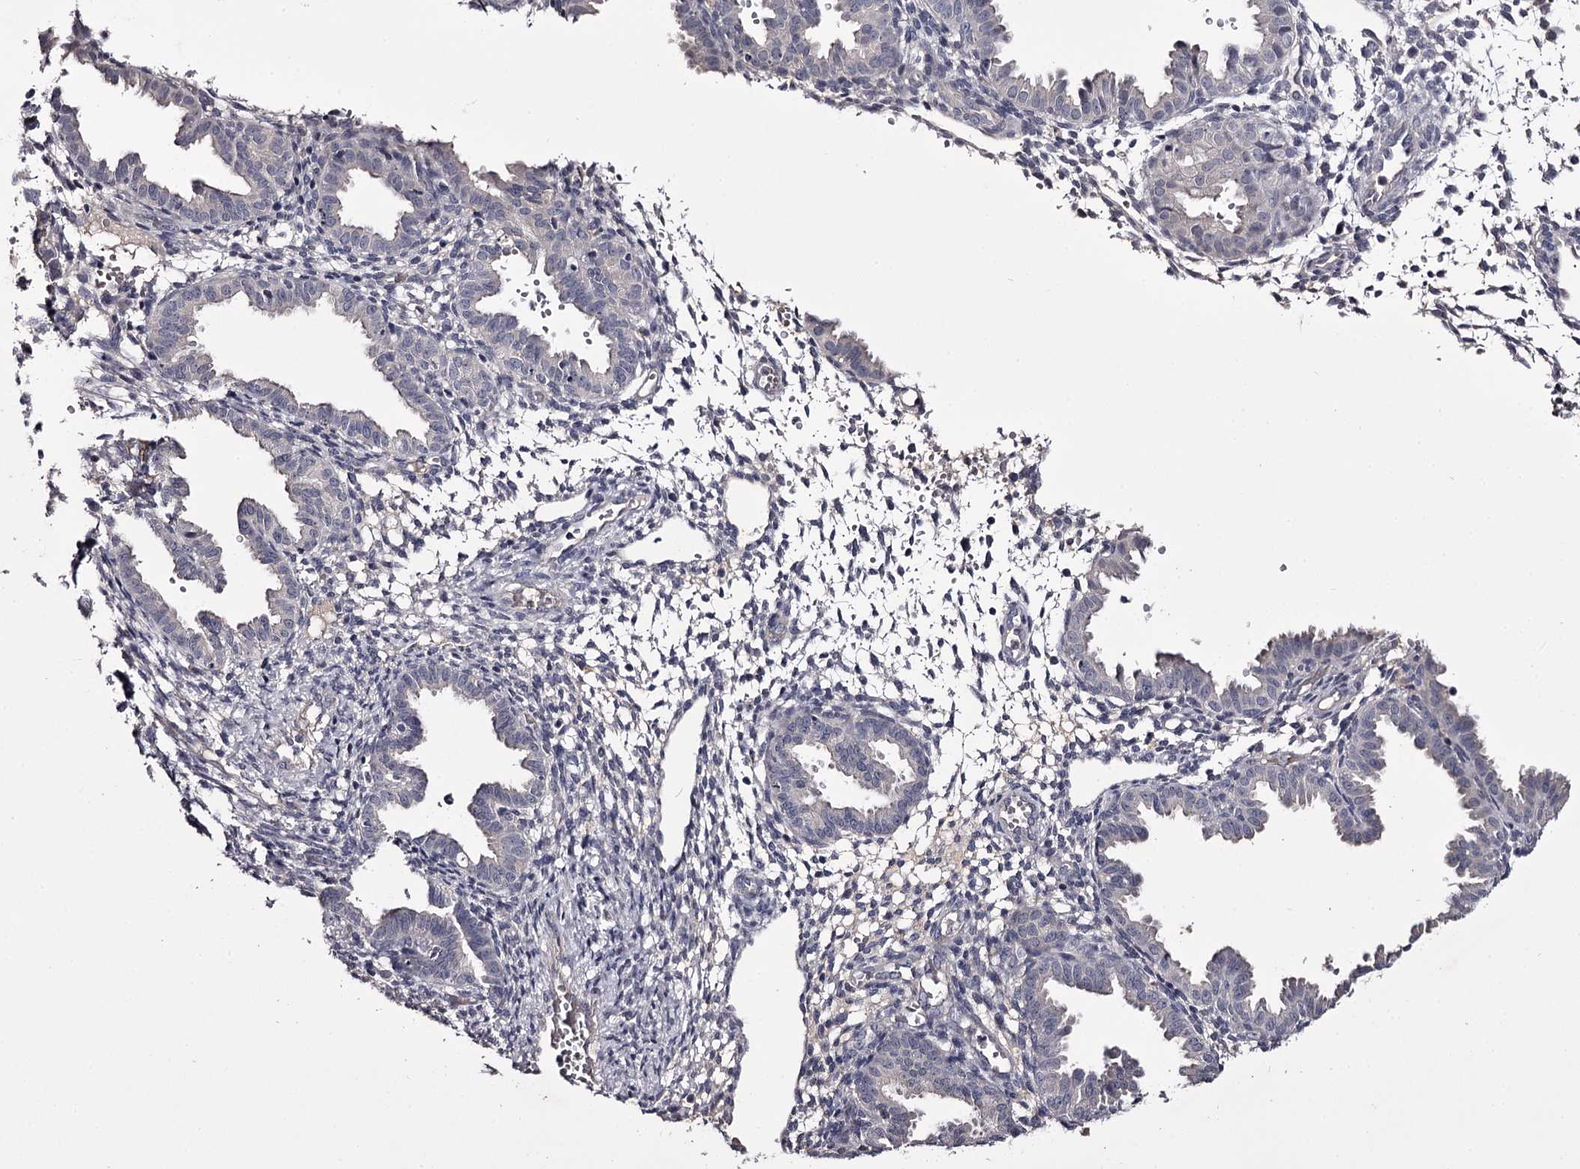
{"staining": {"intensity": "negative", "quantity": "none", "location": "none"}, "tissue": "endometrium", "cell_type": "Cells in endometrial stroma", "image_type": "normal", "snomed": [{"axis": "morphology", "description": "Normal tissue, NOS"}, {"axis": "topography", "description": "Endometrium"}], "caption": "DAB immunohistochemical staining of benign endometrium reveals no significant expression in cells in endometrial stroma.", "gene": "PRM2", "patient": {"sex": "female", "age": 33}}